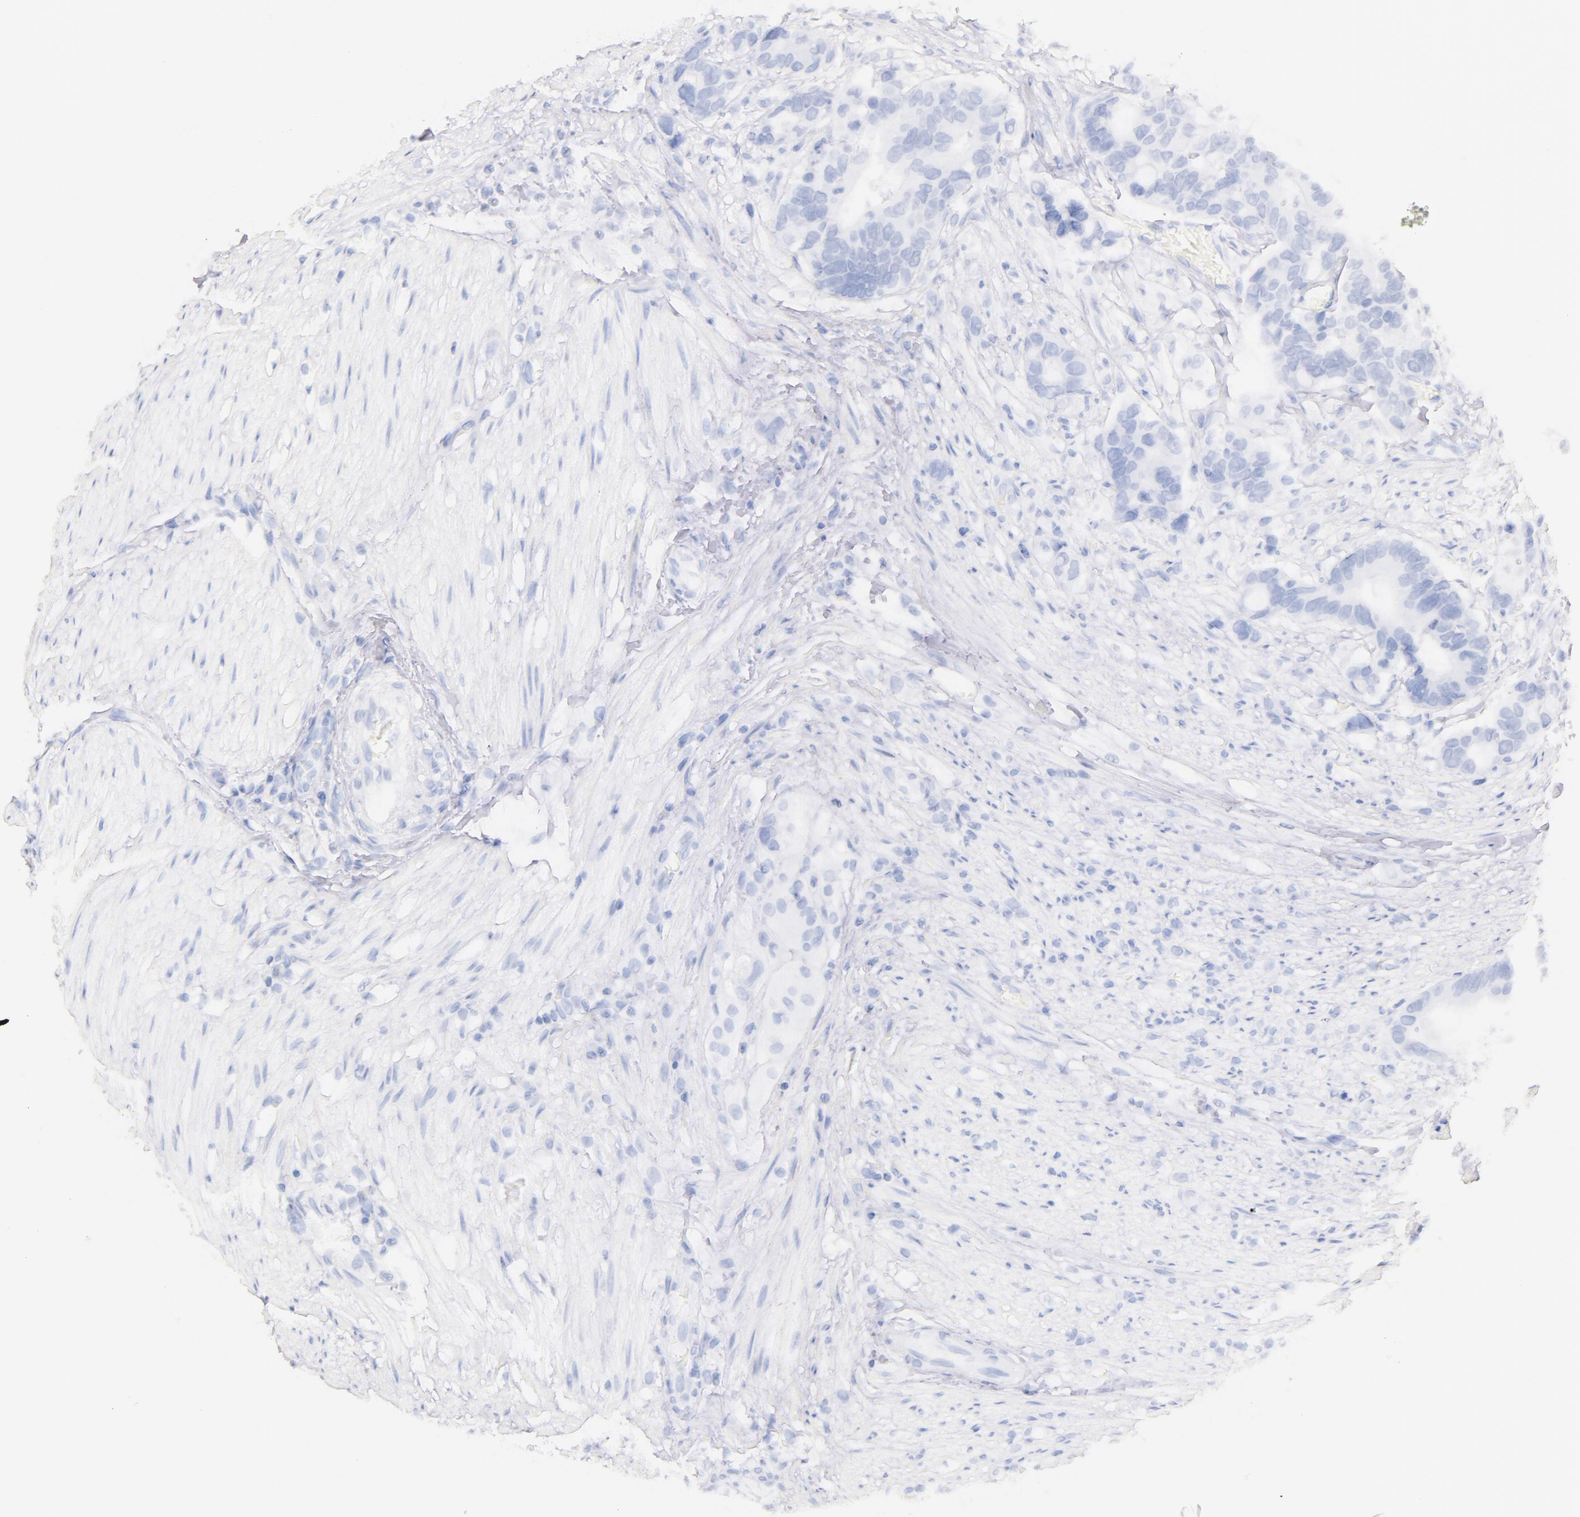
{"staining": {"intensity": "negative", "quantity": "none", "location": "none"}, "tissue": "colorectal cancer", "cell_type": "Tumor cells", "image_type": "cancer", "snomed": [{"axis": "morphology", "description": "Adenocarcinoma, NOS"}, {"axis": "topography", "description": "Colon"}], "caption": "The image exhibits no staining of tumor cells in colorectal cancer (adenocarcinoma). Nuclei are stained in blue.", "gene": "CD44", "patient": {"sex": "male", "age": 49}}